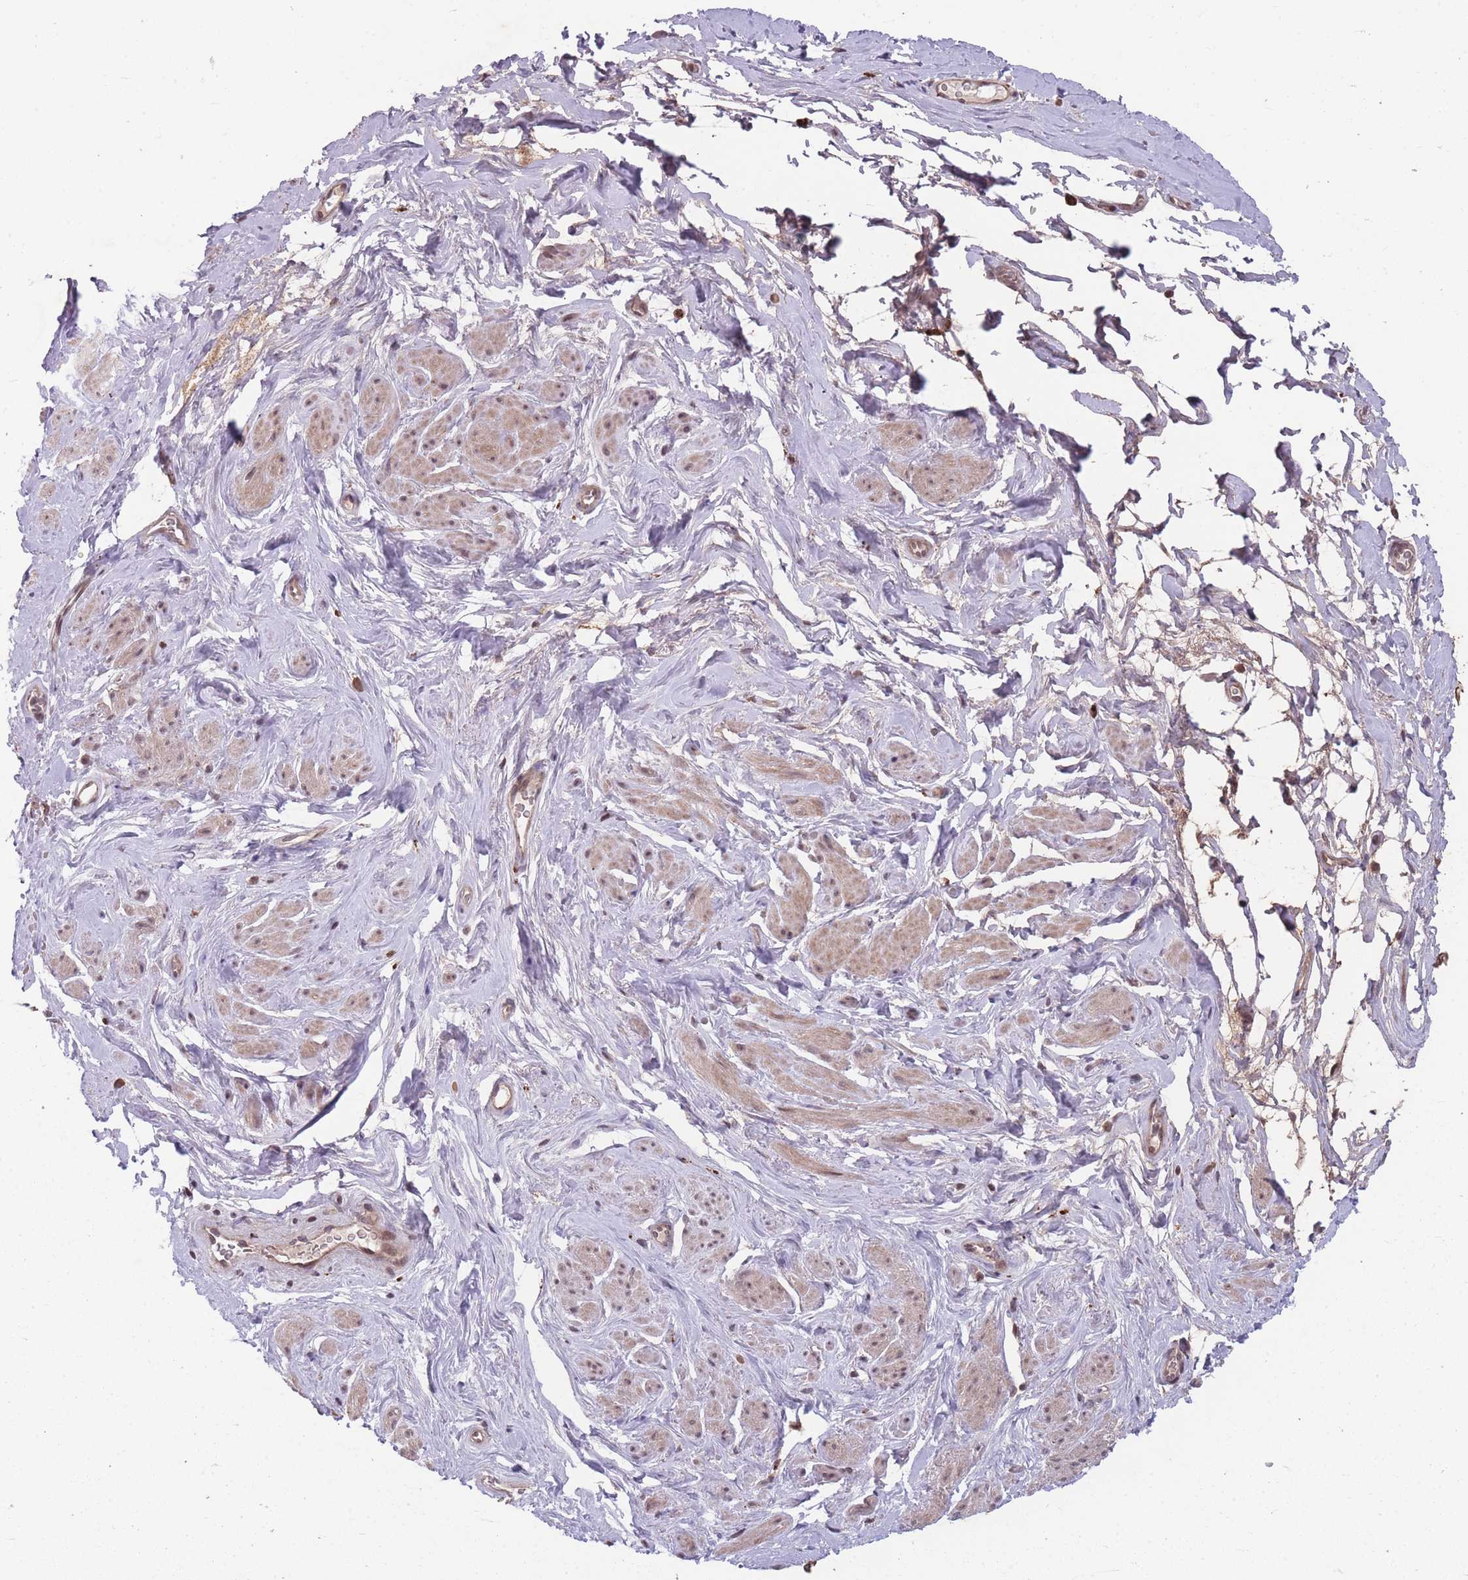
{"staining": {"intensity": "weak", "quantity": "25%-75%", "location": "cytoplasmic/membranous,nuclear"}, "tissue": "smooth muscle", "cell_type": "Smooth muscle cells", "image_type": "normal", "snomed": [{"axis": "morphology", "description": "Normal tissue, NOS"}, {"axis": "topography", "description": "Smooth muscle"}, {"axis": "topography", "description": "Peripheral nerve tissue"}], "caption": "Smooth muscle stained with immunohistochemistry (IHC) demonstrates weak cytoplasmic/membranous,nuclear expression in approximately 25%-75% of smooth muscle cells. The staining was performed using DAB (3,3'-diaminobenzidine), with brown indicating positive protein expression. Nuclei are stained blue with hematoxylin.", "gene": "GGT5", "patient": {"sex": "male", "age": 69}}